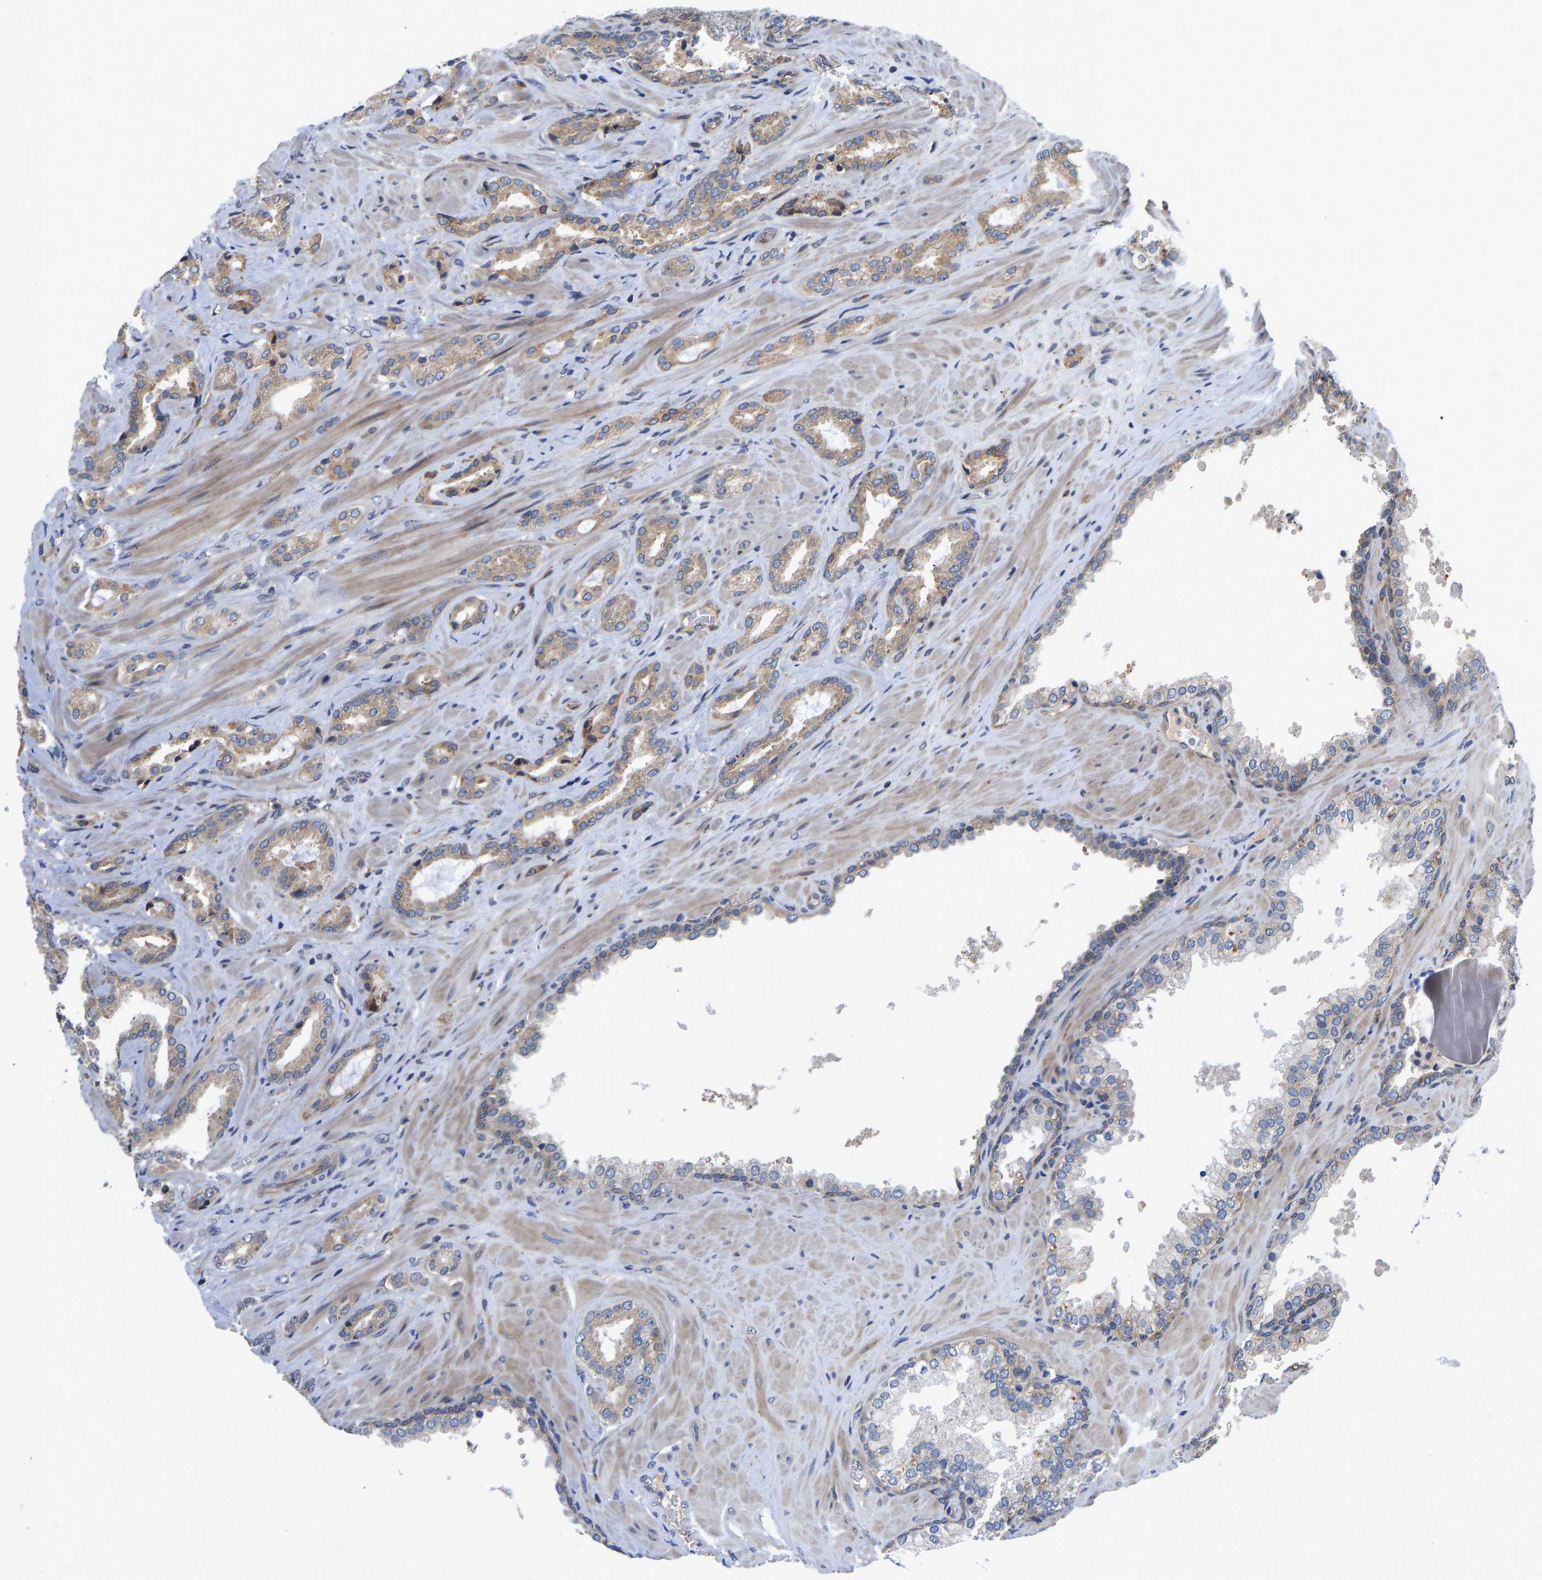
{"staining": {"intensity": "weak", "quantity": ">75%", "location": "cytoplasmic/membranous"}, "tissue": "prostate cancer", "cell_type": "Tumor cells", "image_type": "cancer", "snomed": [{"axis": "morphology", "description": "Adenocarcinoma, High grade"}, {"axis": "topography", "description": "Prostate"}], "caption": "Brown immunohistochemical staining in human prostate cancer reveals weak cytoplasmic/membranous staining in approximately >75% of tumor cells.", "gene": "FRRS1", "patient": {"sex": "male", "age": 64}}